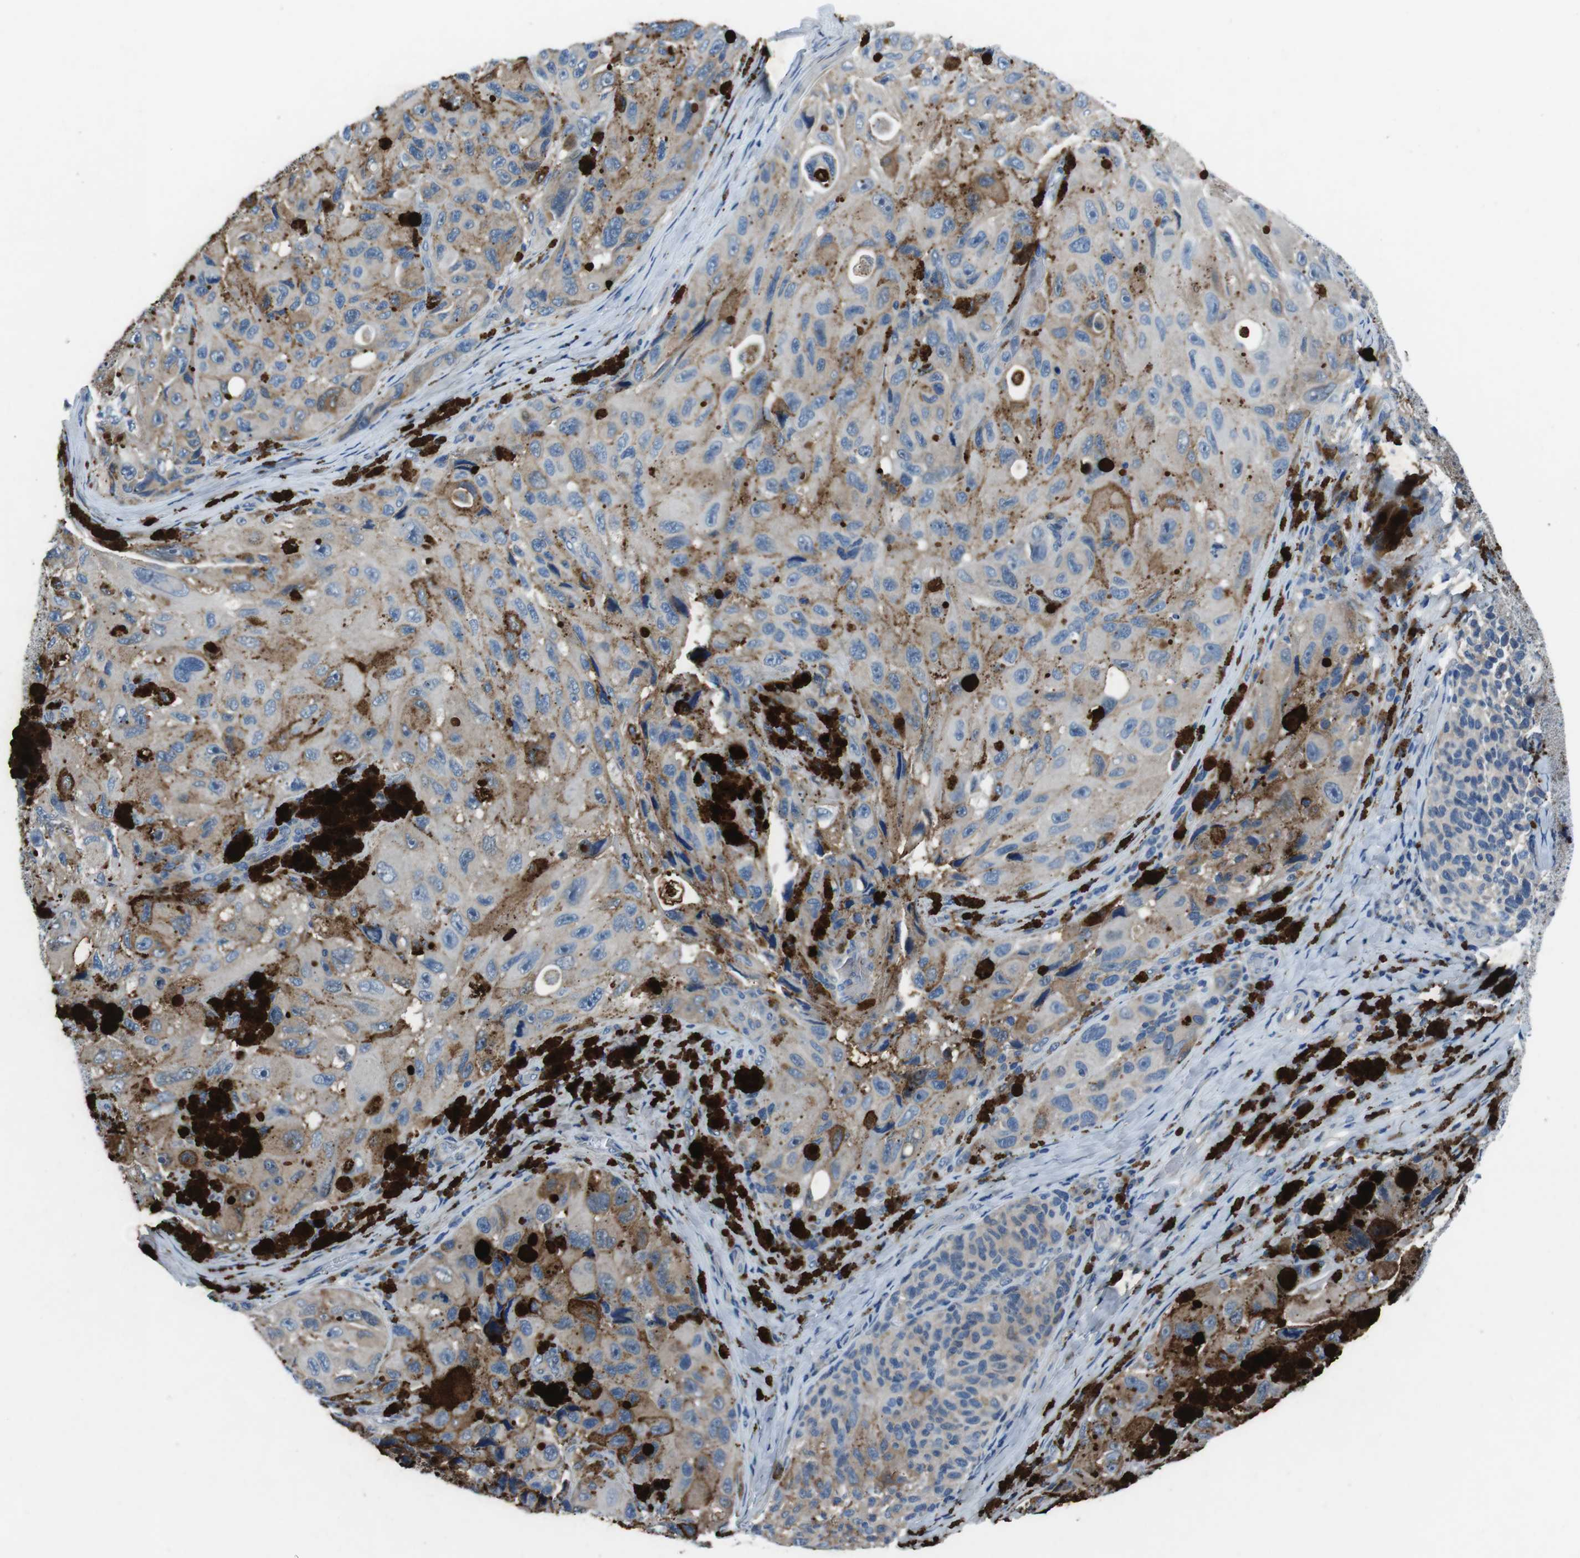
{"staining": {"intensity": "weak", "quantity": "25%-75%", "location": "cytoplasmic/membranous"}, "tissue": "melanoma", "cell_type": "Tumor cells", "image_type": "cancer", "snomed": [{"axis": "morphology", "description": "Malignant melanoma, NOS"}, {"axis": "topography", "description": "Skin"}], "caption": "IHC of malignant melanoma shows low levels of weak cytoplasmic/membranous staining in about 25%-75% of tumor cells.", "gene": "TULP3", "patient": {"sex": "female", "age": 73}}